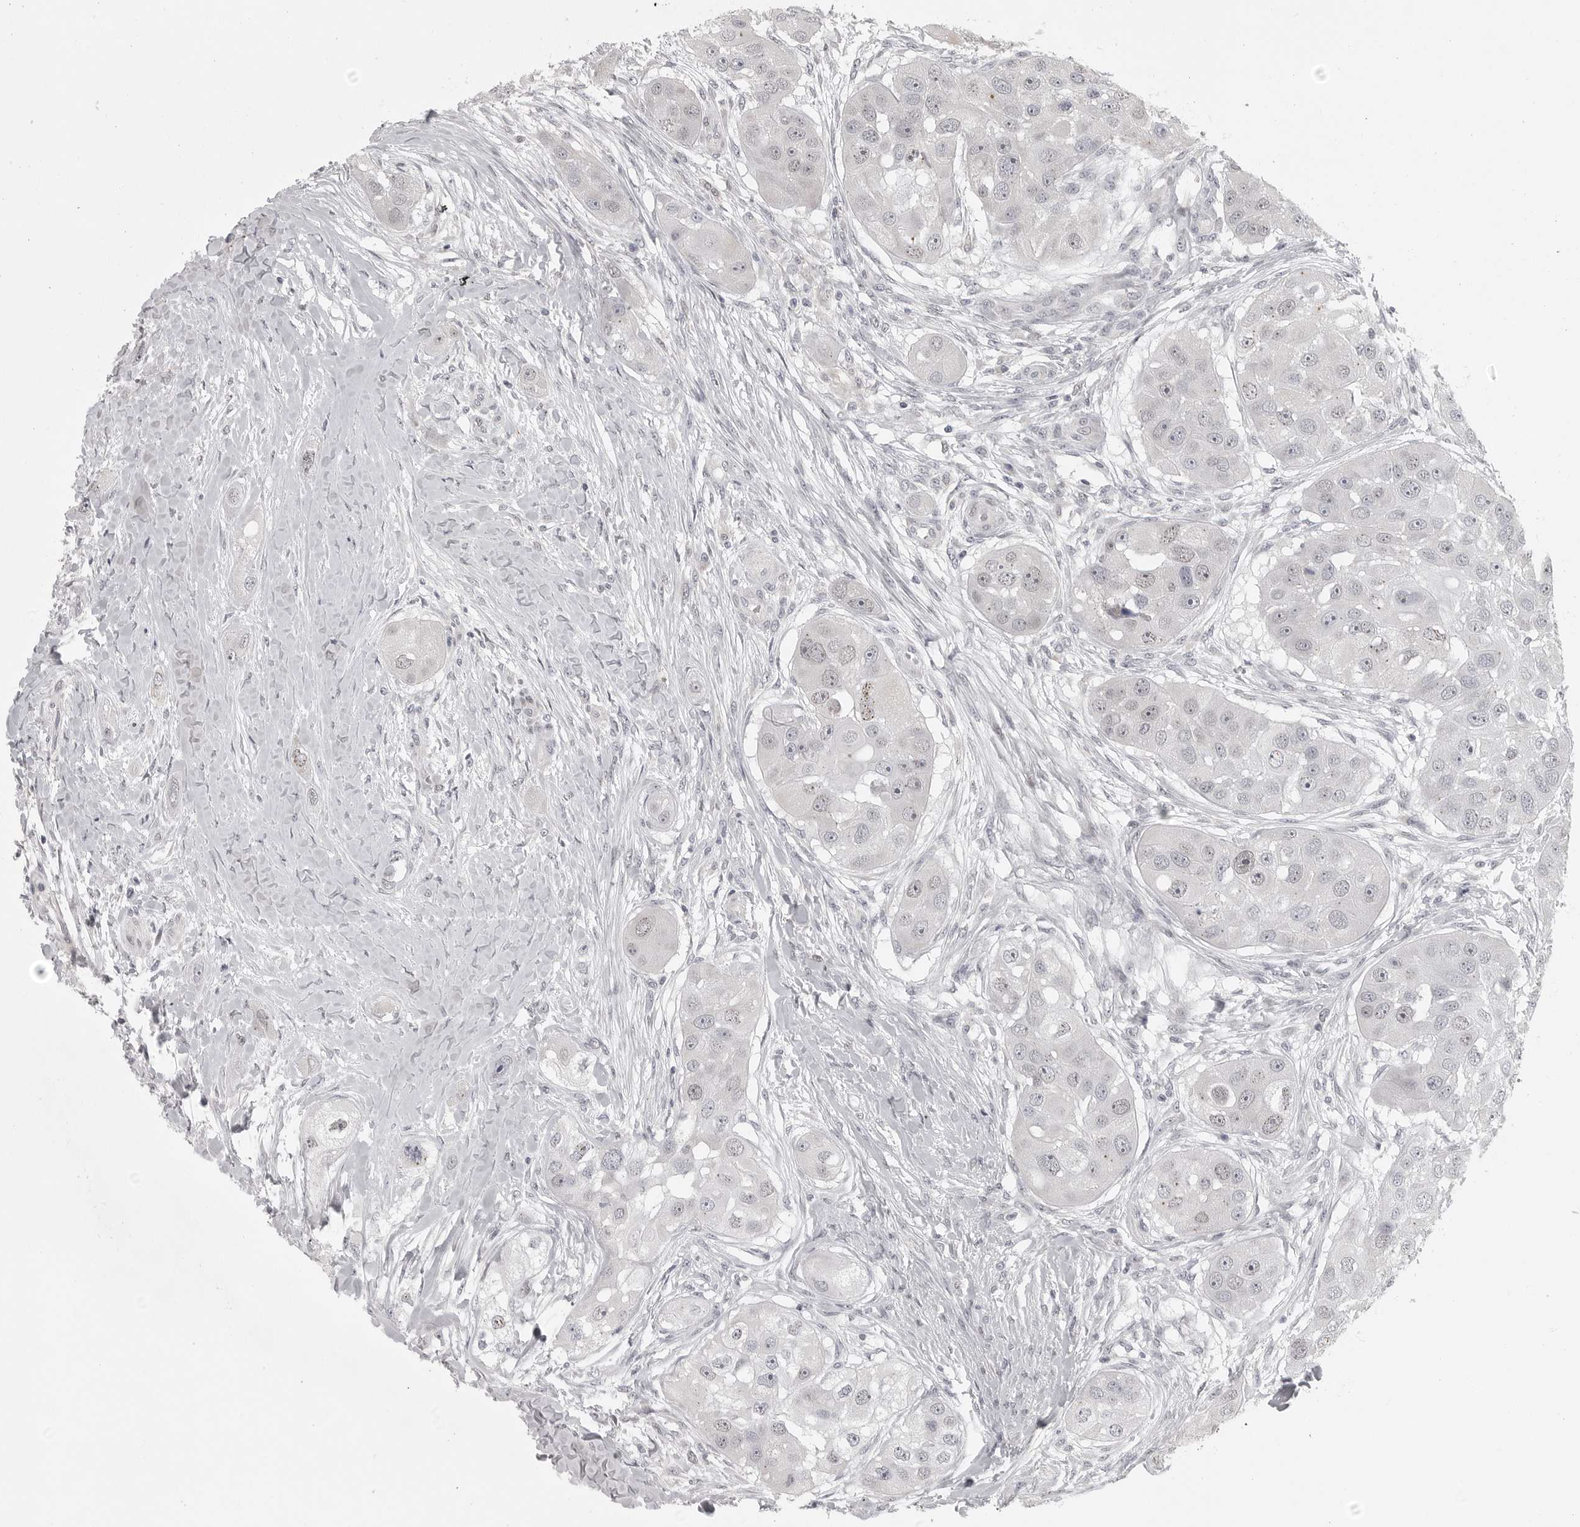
{"staining": {"intensity": "negative", "quantity": "none", "location": "none"}, "tissue": "head and neck cancer", "cell_type": "Tumor cells", "image_type": "cancer", "snomed": [{"axis": "morphology", "description": "Normal tissue, NOS"}, {"axis": "morphology", "description": "Squamous cell carcinoma, NOS"}, {"axis": "topography", "description": "Skeletal muscle"}, {"axis": "topography", "description": "Head-Neck"}], "caption": "This histopathology image is of squamous cell carcinoma (head and neck) stained with immunohistochemistry to label a protein in brown with the nuclei are counter-stained blue. There is no expression in tumor cells.", "gene": "POLE2", "patient": {"sex": "male", "age": 51}}